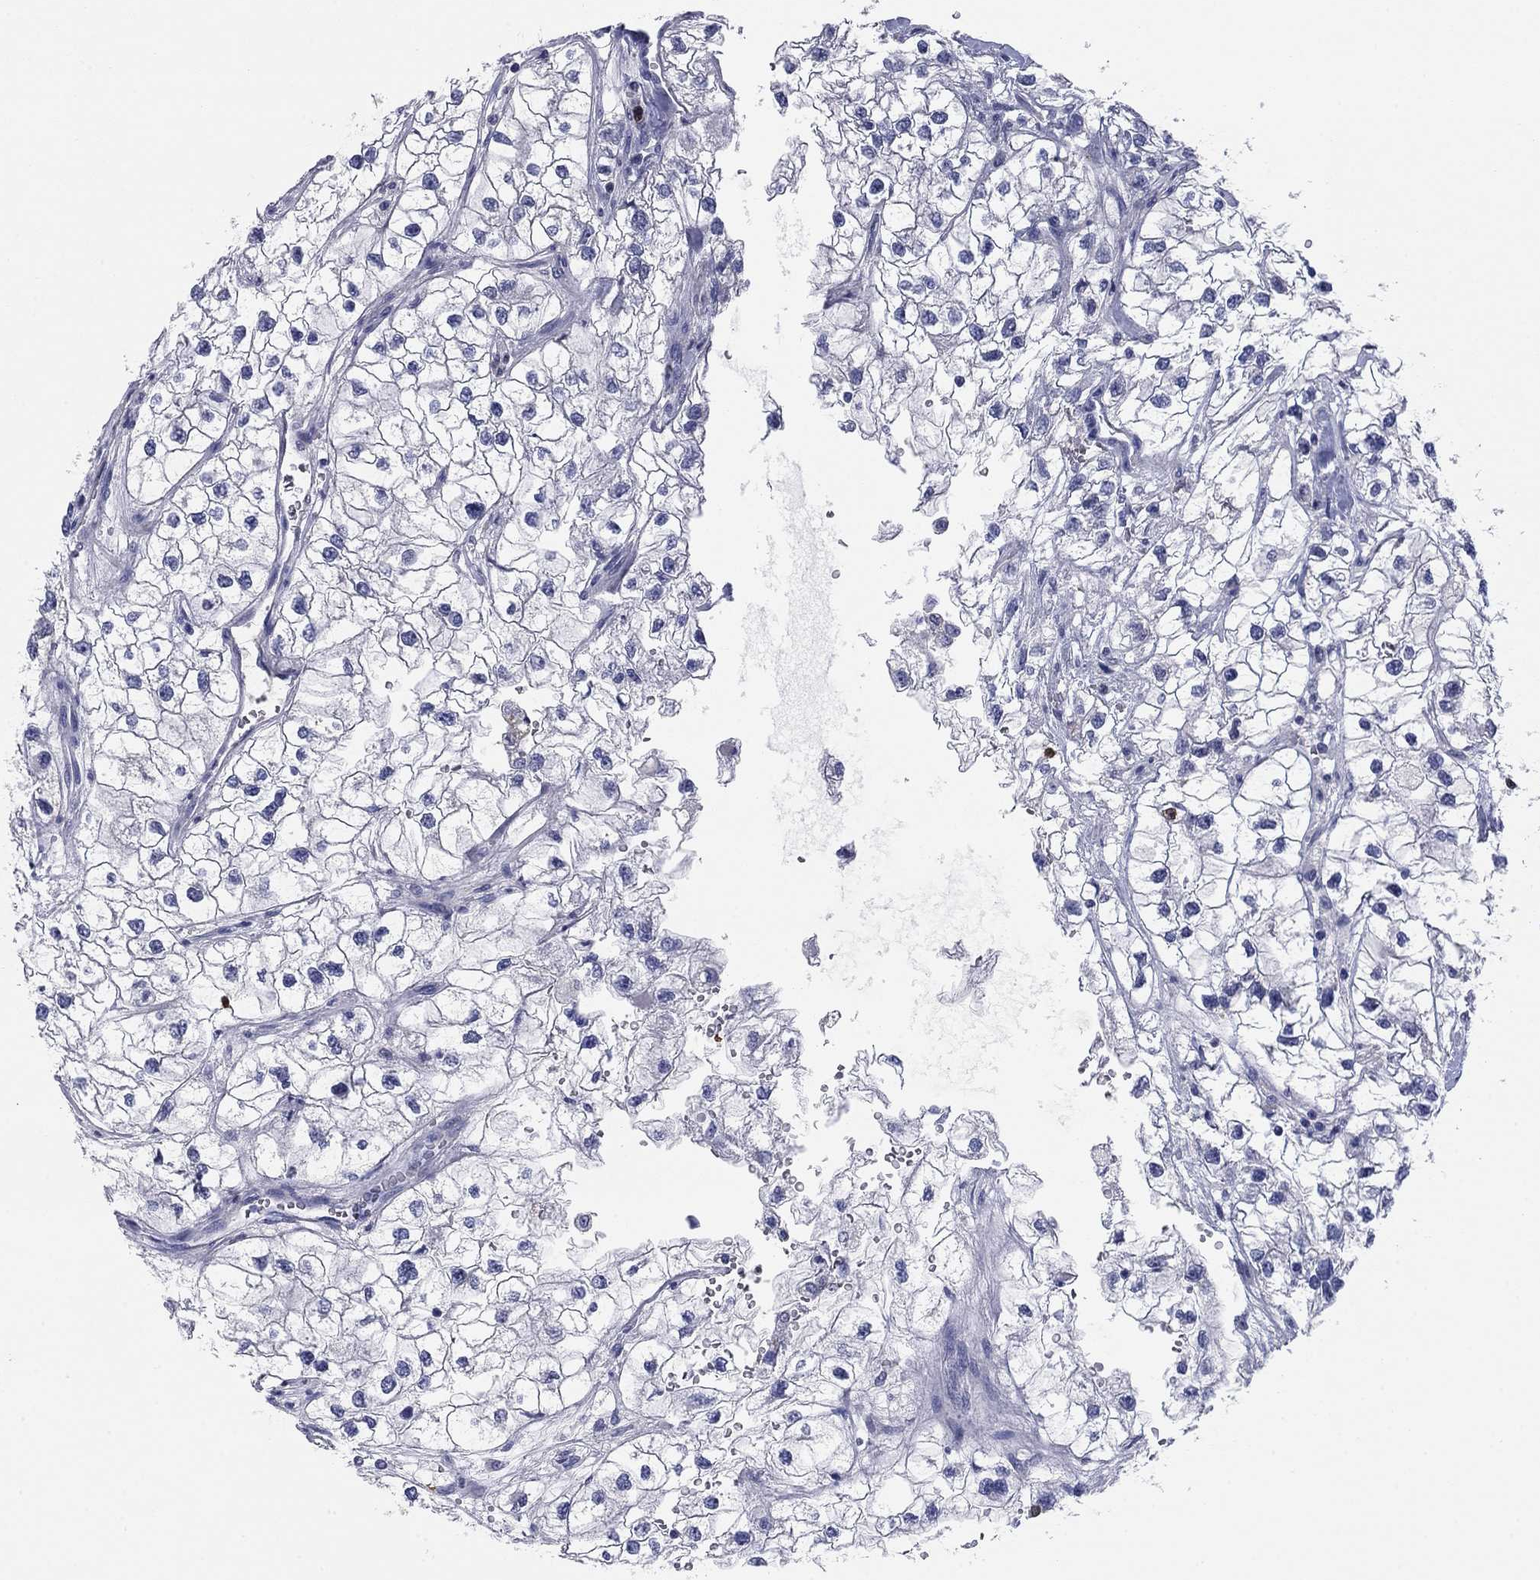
{"staining": {"intensity": "negative", "quantity": "none", "location": "none"}, "tissue": "renal cancer", "cell_type": "Tumor cells", "image_type": "cancer", "snomed": [{"axis": "morphology", "description": "Adenocarcinoma, NOS"}, {"axis": "topography", "description": "Kidney"}], "caption": "Human renal cancer stained for a protein using immunohistochemistry (IHC) exhibits no positivity in tumor cells.", "gene": "STMN1", "patient": {"sex": "male", "age": 59}}